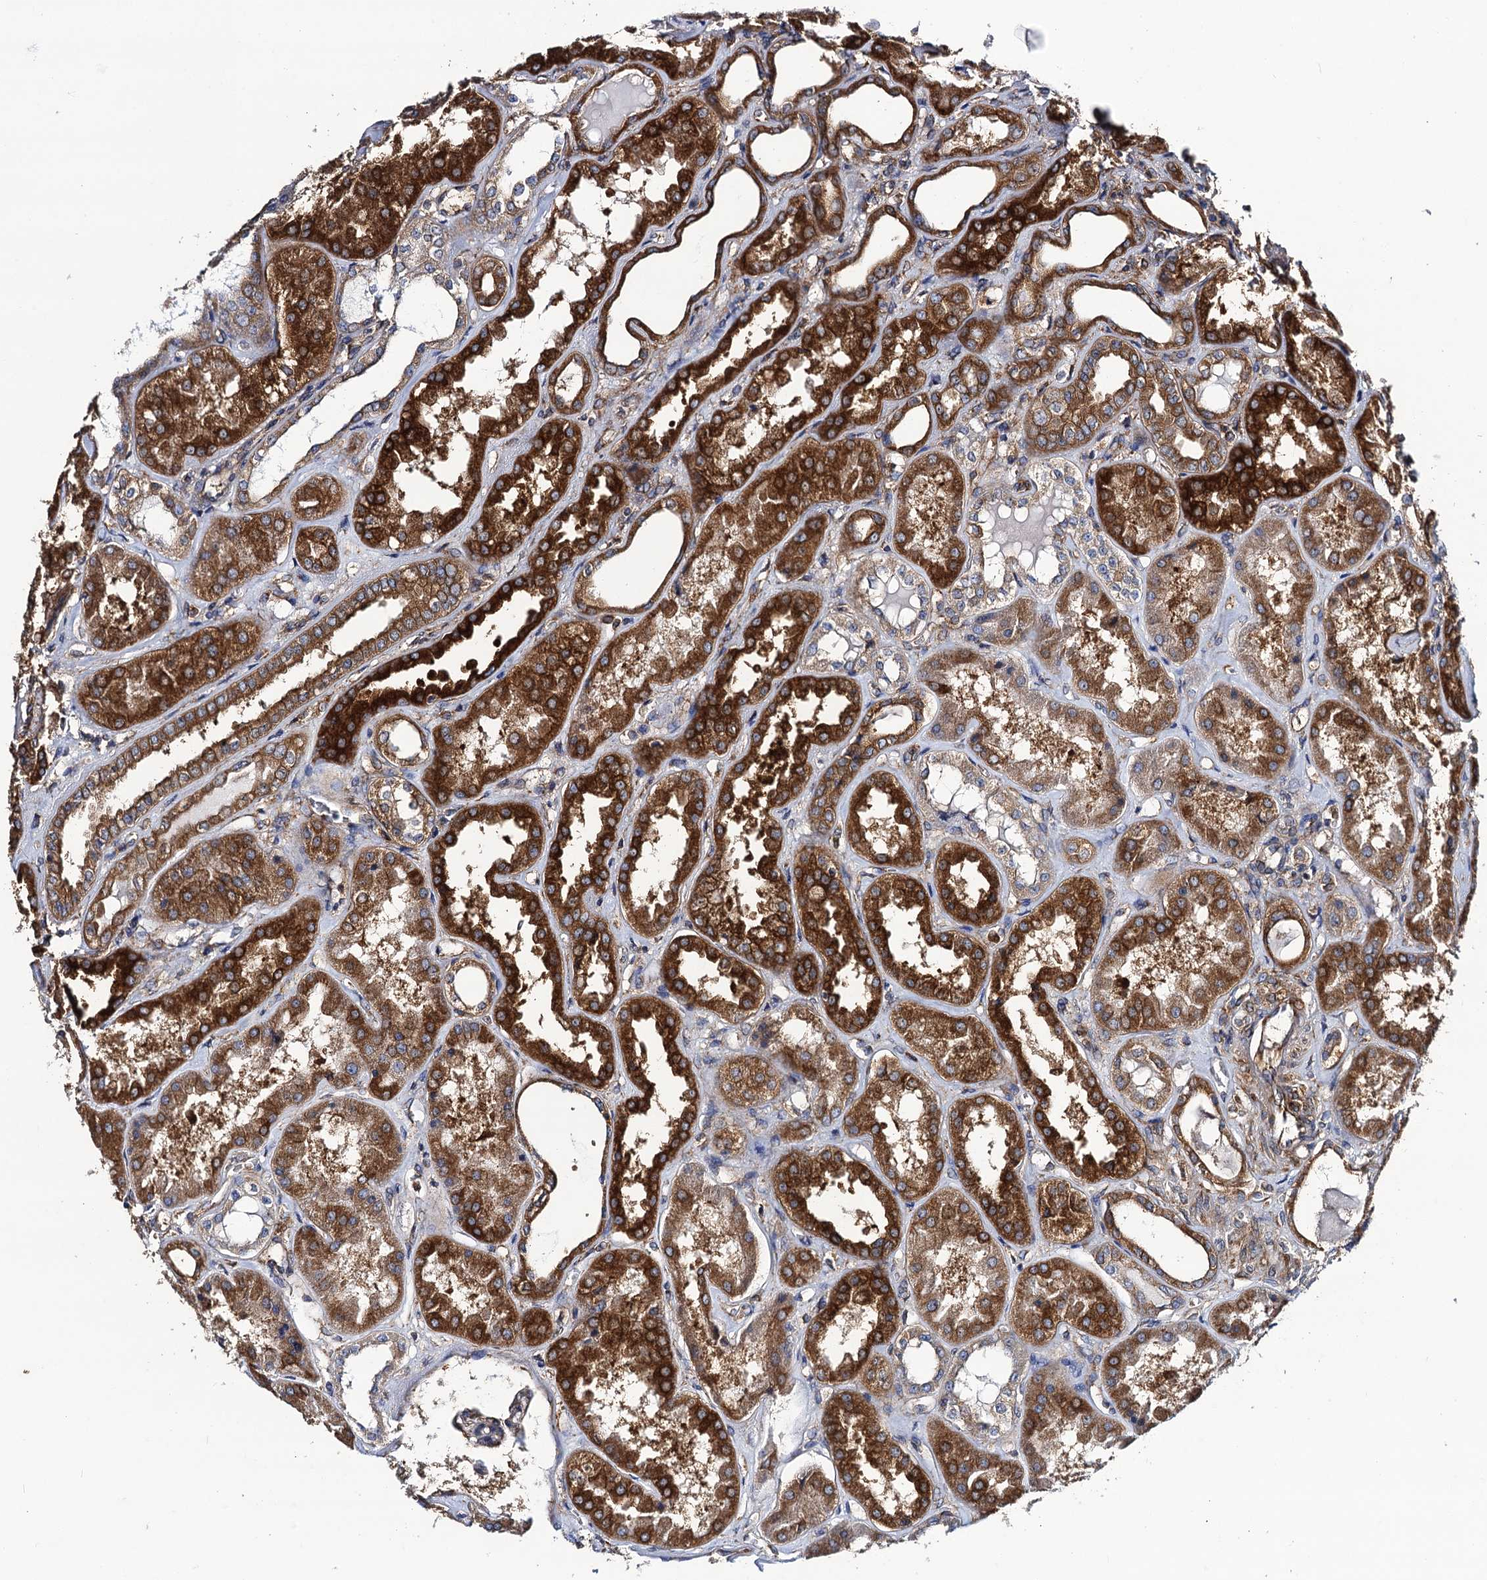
{"staining": {"intensity": "moderate", "quantity": "<25%", "location": "cytoplasmic/membranous"}, "tissue": "kidney", "cell_type": "Cells in glomeruli", "image_type": "normal", "snomed": [{"axis": "morphology", "description": "Normal tissue, NOS"}, {"axis": "topography", "description": "Kidney"}], "caption": "Immunohistochemical staining of normal human kidney exhibits moderate cytoplasmic/membranous protein staining in about <25% of cells in glomeruli. Nuclei are stained in blue.", "gene": "DYDC1", "patient": {"sex": "female", "age": 56}}